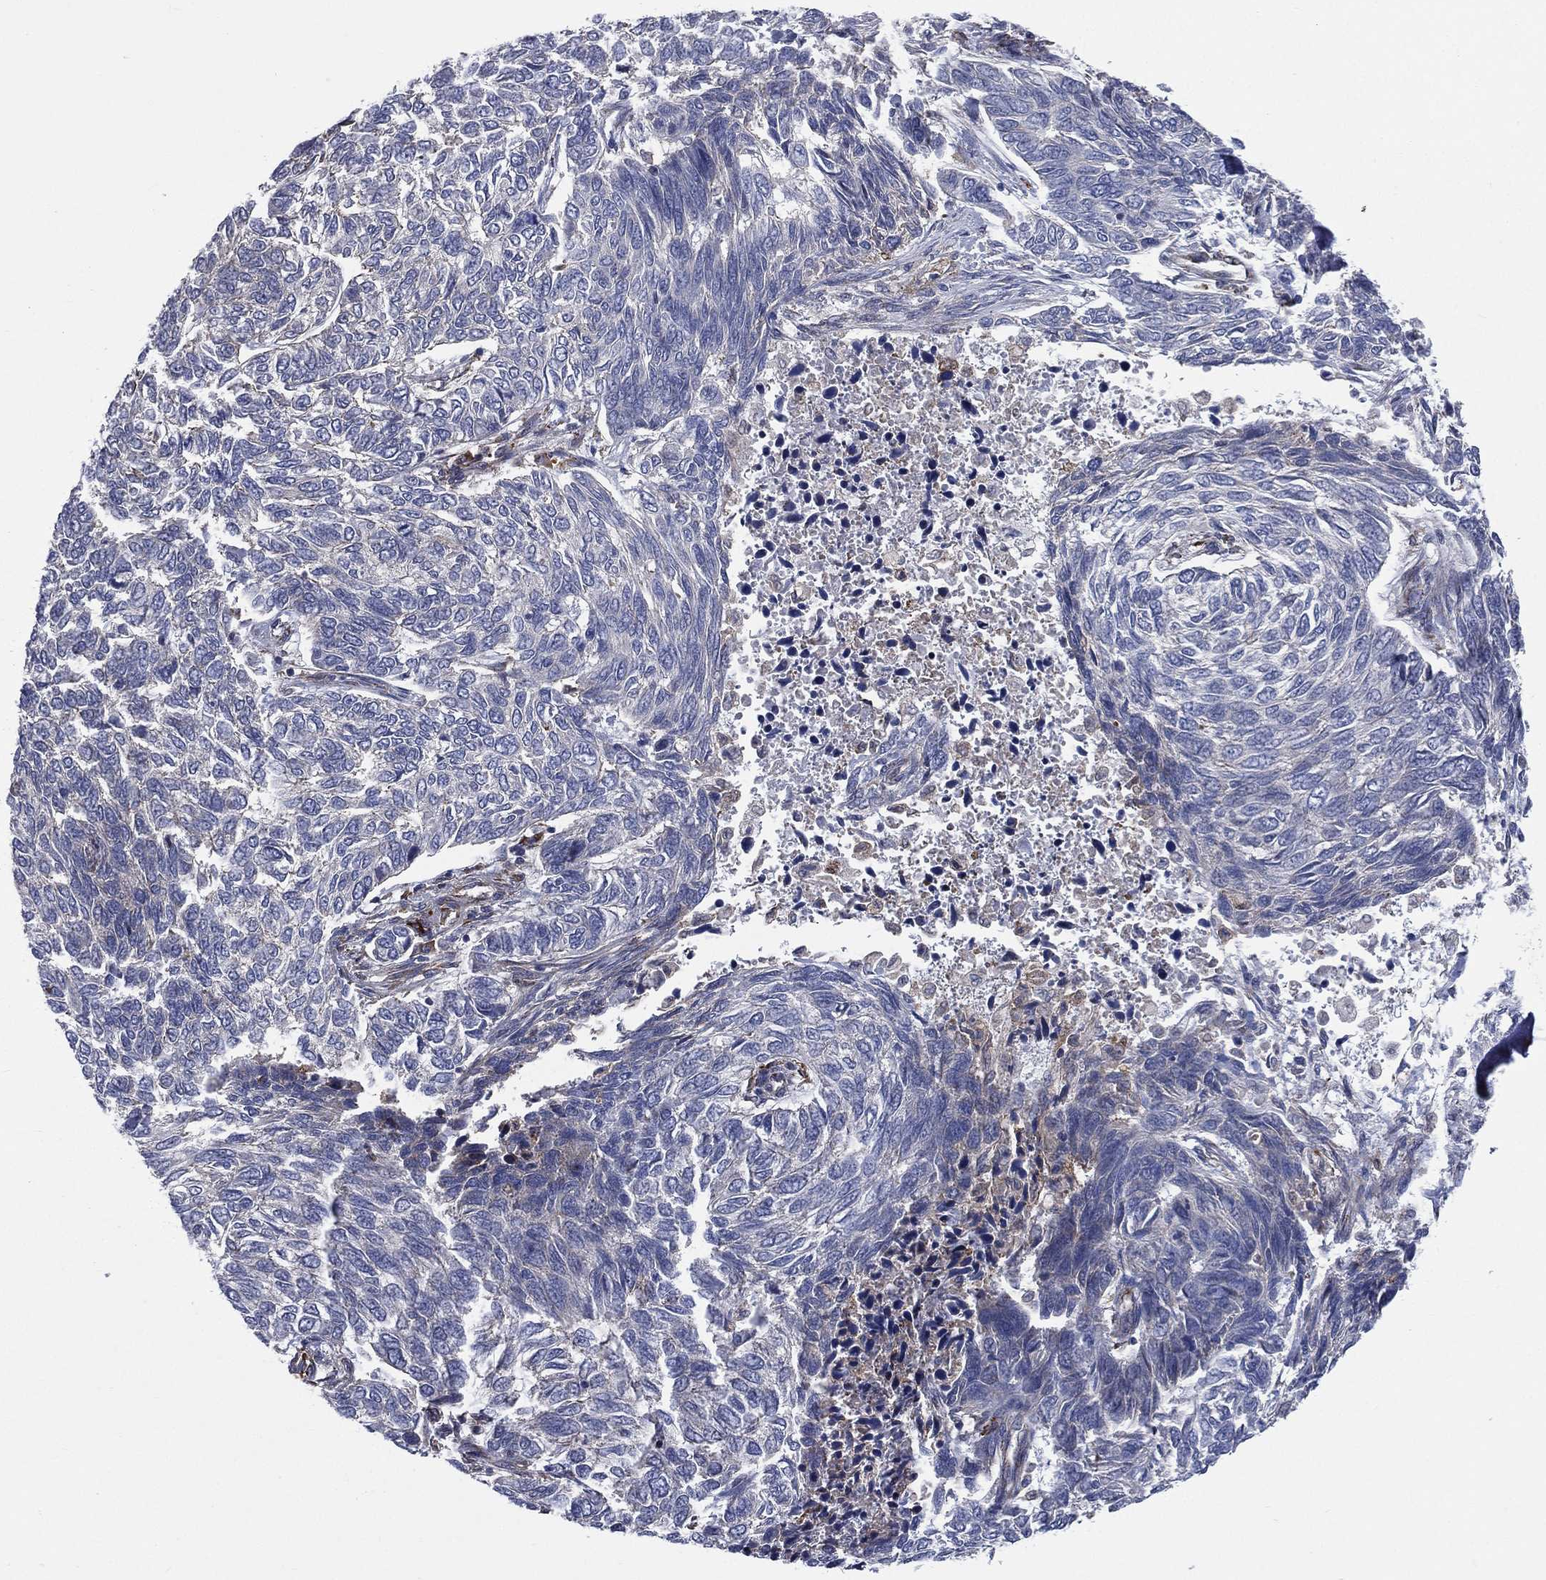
{"staining": {"intensity": "negative", "quantity": "none", "location": "none"}, "tissue": "skin cancer", "cell_type": "Tumor cells", "image_type": "cancer", "snomed": [{"axis": "morphology", "description": "Basal cell carcinoma"}, {"axis": "topography", "description": "Skin"}], "caption": "The micrograph reveals no staining of tumor cells in skin cancer.", "gene": "CCDC159", "patient": {"sex": "female", "age": 65}}